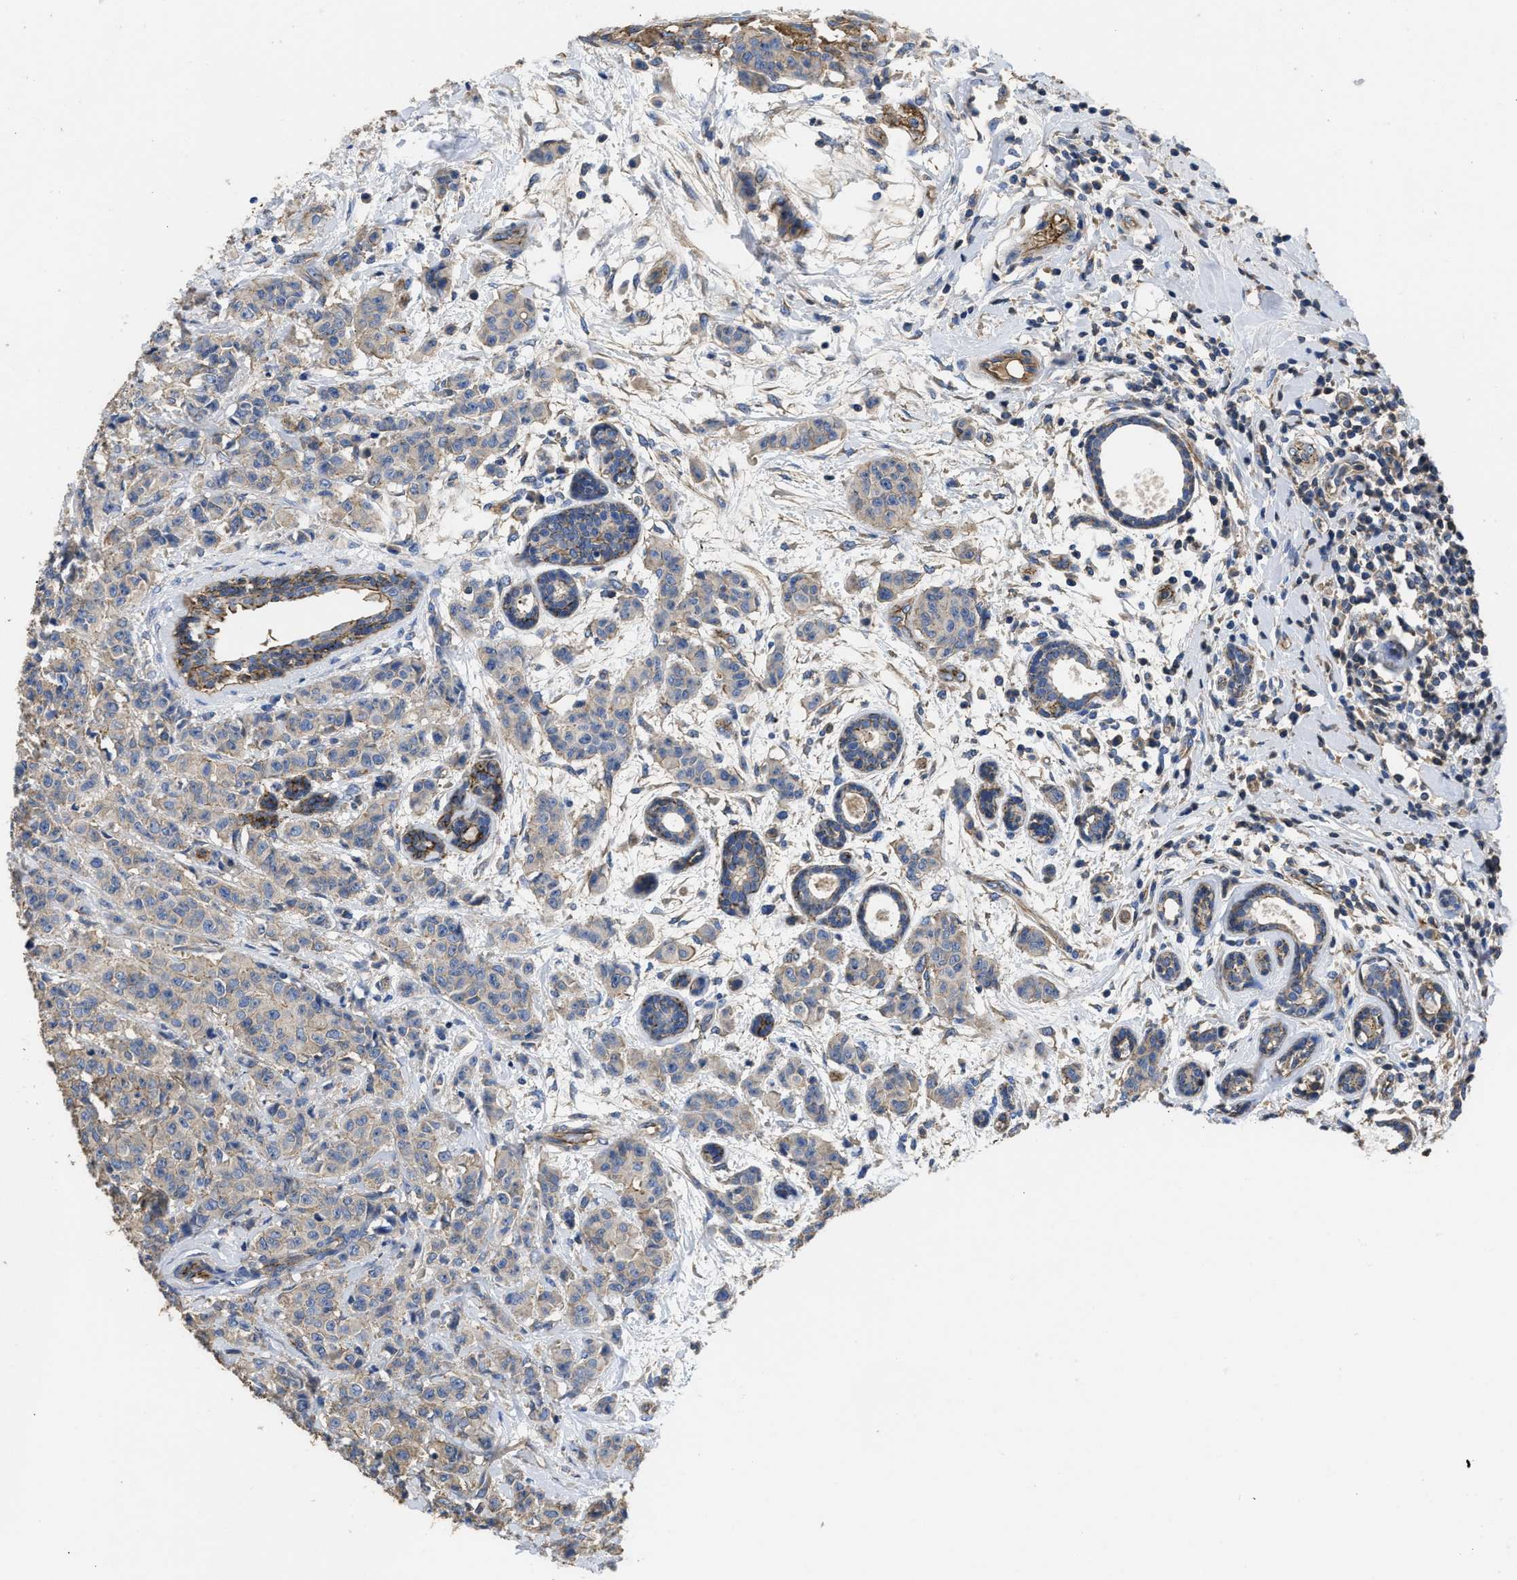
{"staining": {"intensity": "negative", "quantity": "none", "location": "none"}, "tissue": "breast cancer", "cell_type": "Tumor cells", "image_type": "cancer", "snomed": [{"axis": "morphology", "description": "Normal tissue, NOS"}, {"axis": "morphology", "description": "Duct carcinoma"}, {"axis": "topography", "description": "Breast"}], "caption": "This is an immunohistochemistry image of human breast cancer (intraductal carcinoma). There is no positivity in tumor cells.", "gene": "USP4", "patient": {"sex": "female", "age": 40}}